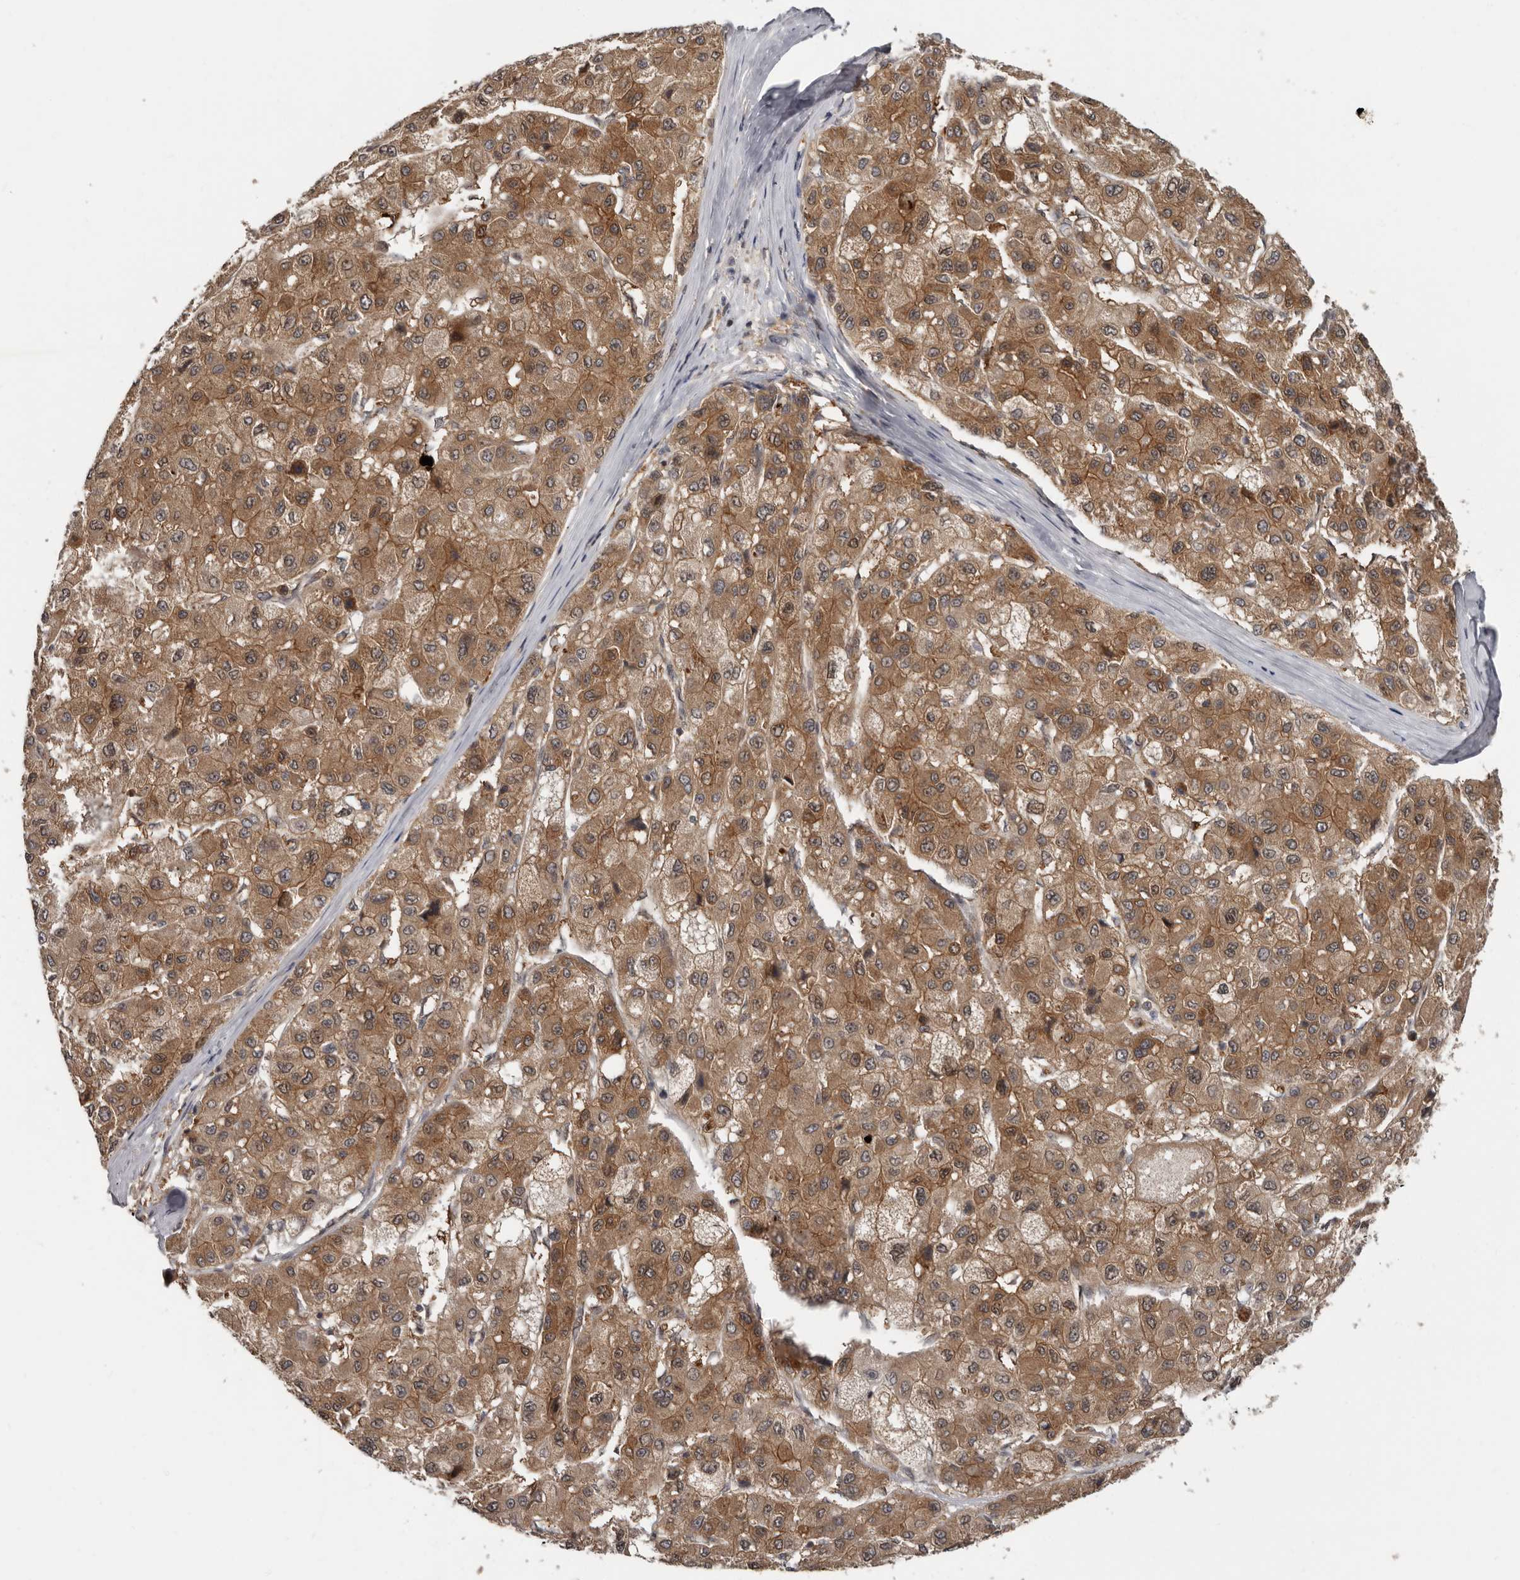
{"staining": {"intensity": "moderate", "quantity": ">75%", "location": "cytoplasmic/membranous"}, "tissue": "liver cancer", "cell_type": "Tumor cells", "image_type": "cancer", "snomed": [{"axis": "morphology", "description": "Carcinoma, Hepatocellular, NOS"}, {"axis": "topography", "description": "Liver"}], "caption": "Tumor cells show medium levels of moderate cytoplasmic/membranous positivity in about >75% of cells in human liver hepatocellular carcinoma.", "gene": "BAD", "patient": {"sex": "male", "age": 80}}